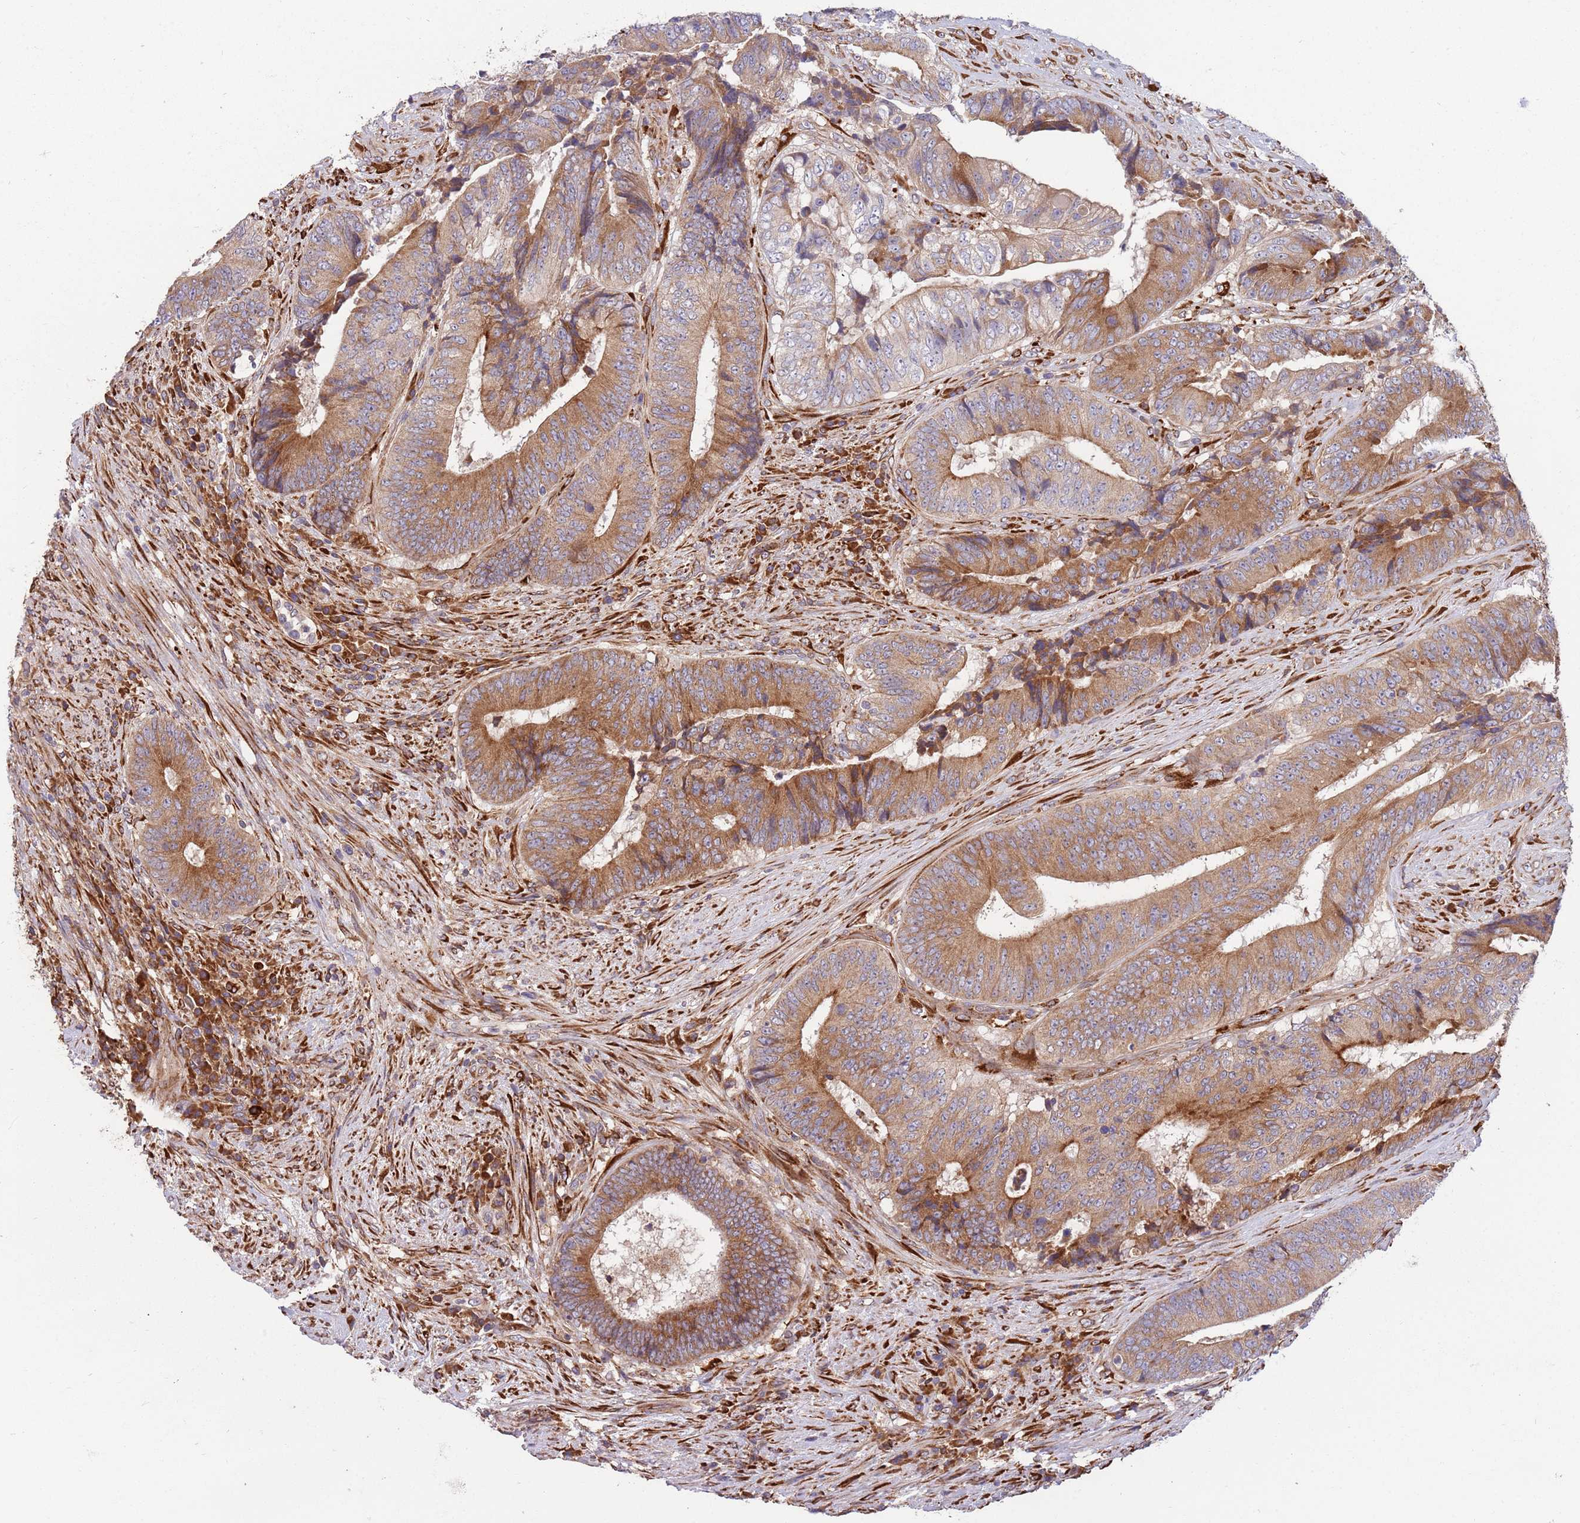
{"staining": {"intensity": "moderate", "quantity": ">75%", "location": "cytoplasmic/membranous"}, "tissue": "colorectal cancer", "cell_type": "Tumor cells", "image_type": "cancer", "snomed": [{"axis": "morphology", "description": "Adenocarcinoma, NOS"}, {"axis": "topography", "description": "Rectum"}], "caption": "Protein expression by immunohistochemistry (IHC) reveals moderate cytoplasmic/membranous expression in approximately >75% of tumor cells in adenocarcinoma (colorectal).", "gene": "ARMCX6", "patient": {"sex": "male", "age": 72}}